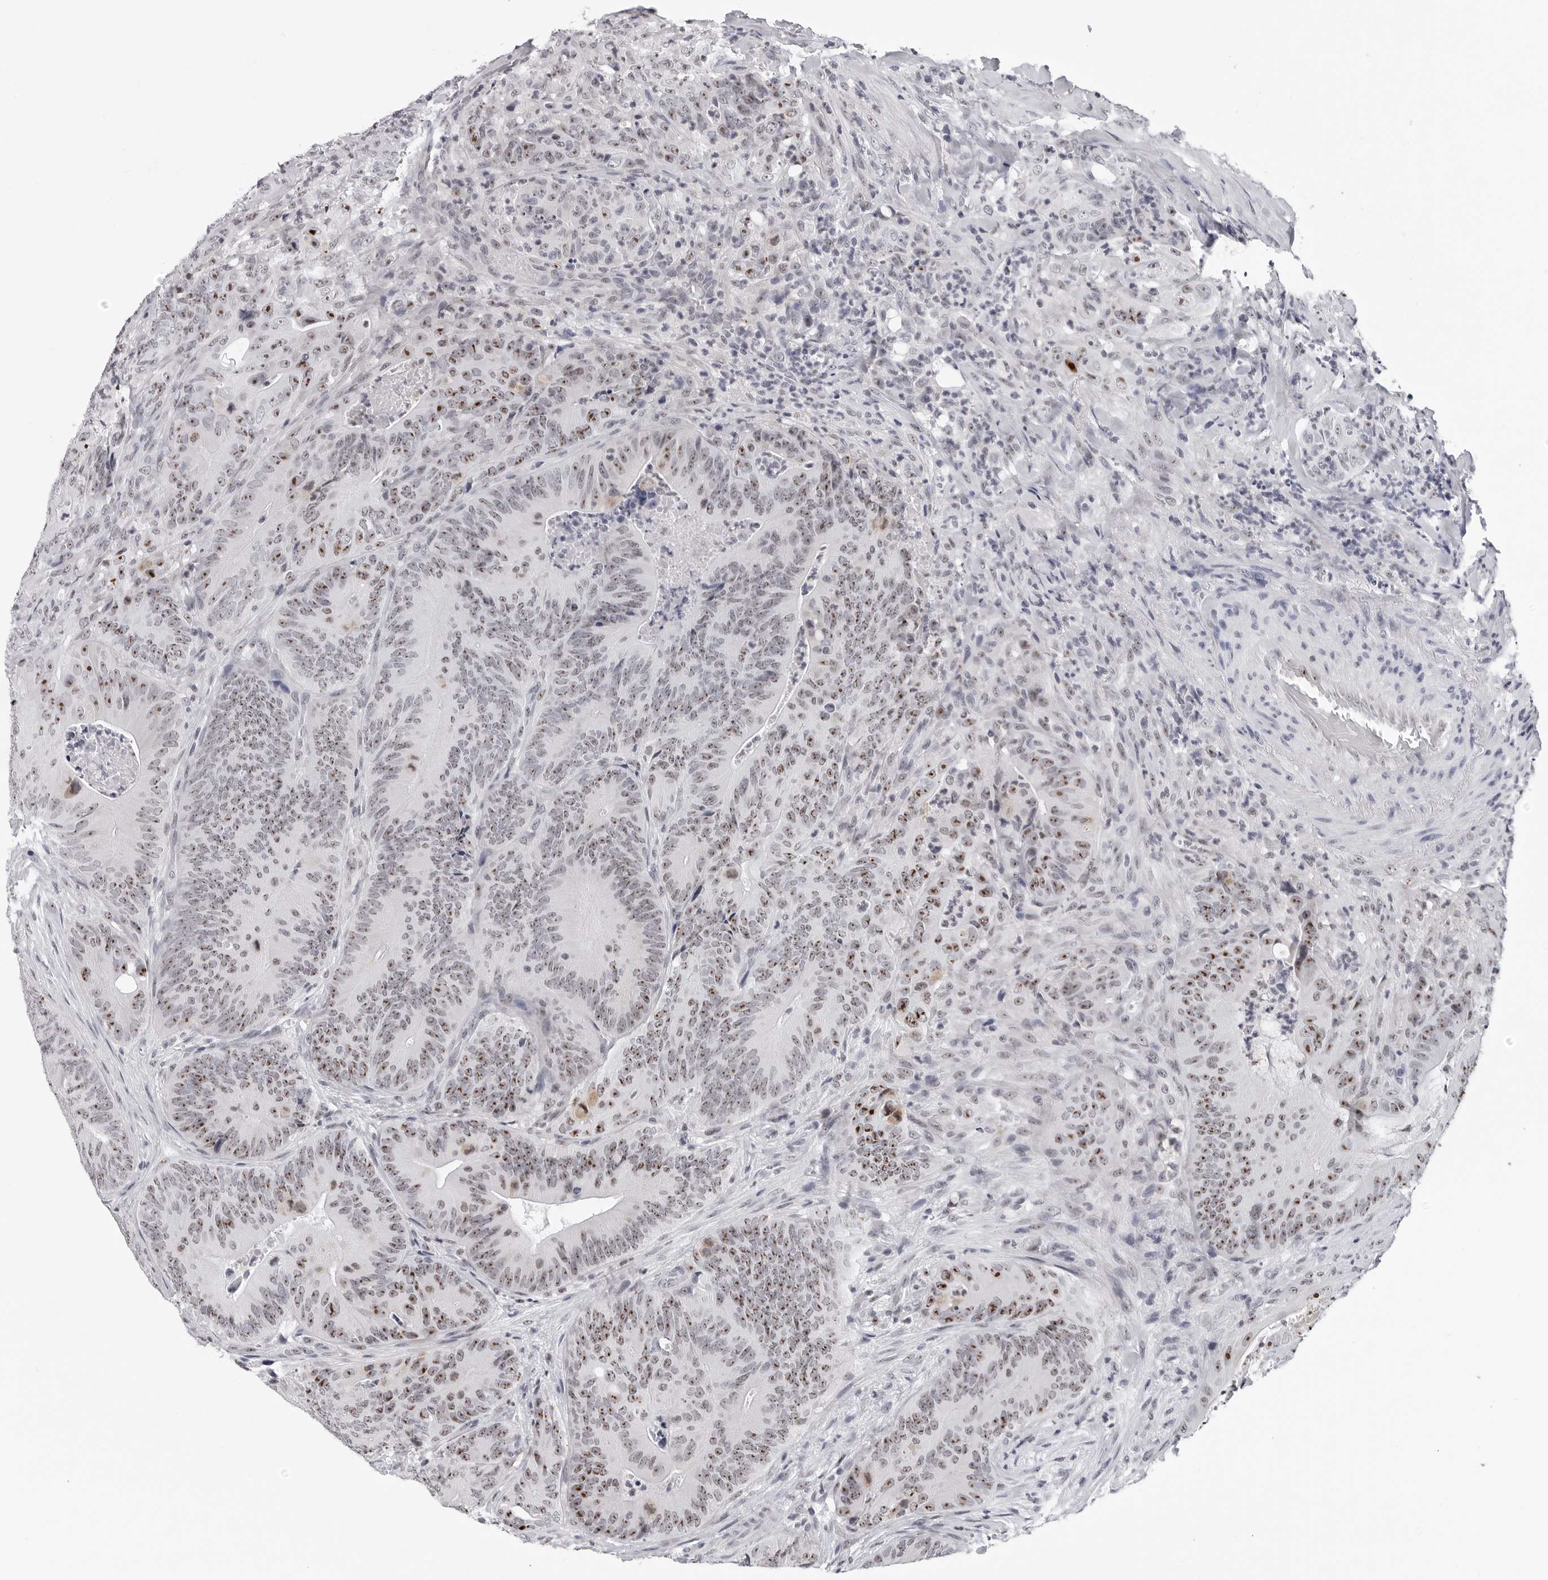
{"staining": {"intensity": "strong", "quantity": "25%-75%", "location": "nuclear"}, "tissue": "colorectal cancer", "cell_type": "Tumor cells", "image_type": "cancer", "snomed": [{"axis": "morphology", "description": "Normal tissue, NOS"}, {"axis": "topography", "description": "Colon"}], "caption": "Immunohistochemistry (IHC) of human colorectal cancer demonstrates high levels of strong nuclear staining in approximately 25%-75% of tumor cells.", "gene": "GNL2", "patient": {"sex": "female", "age": 82}}